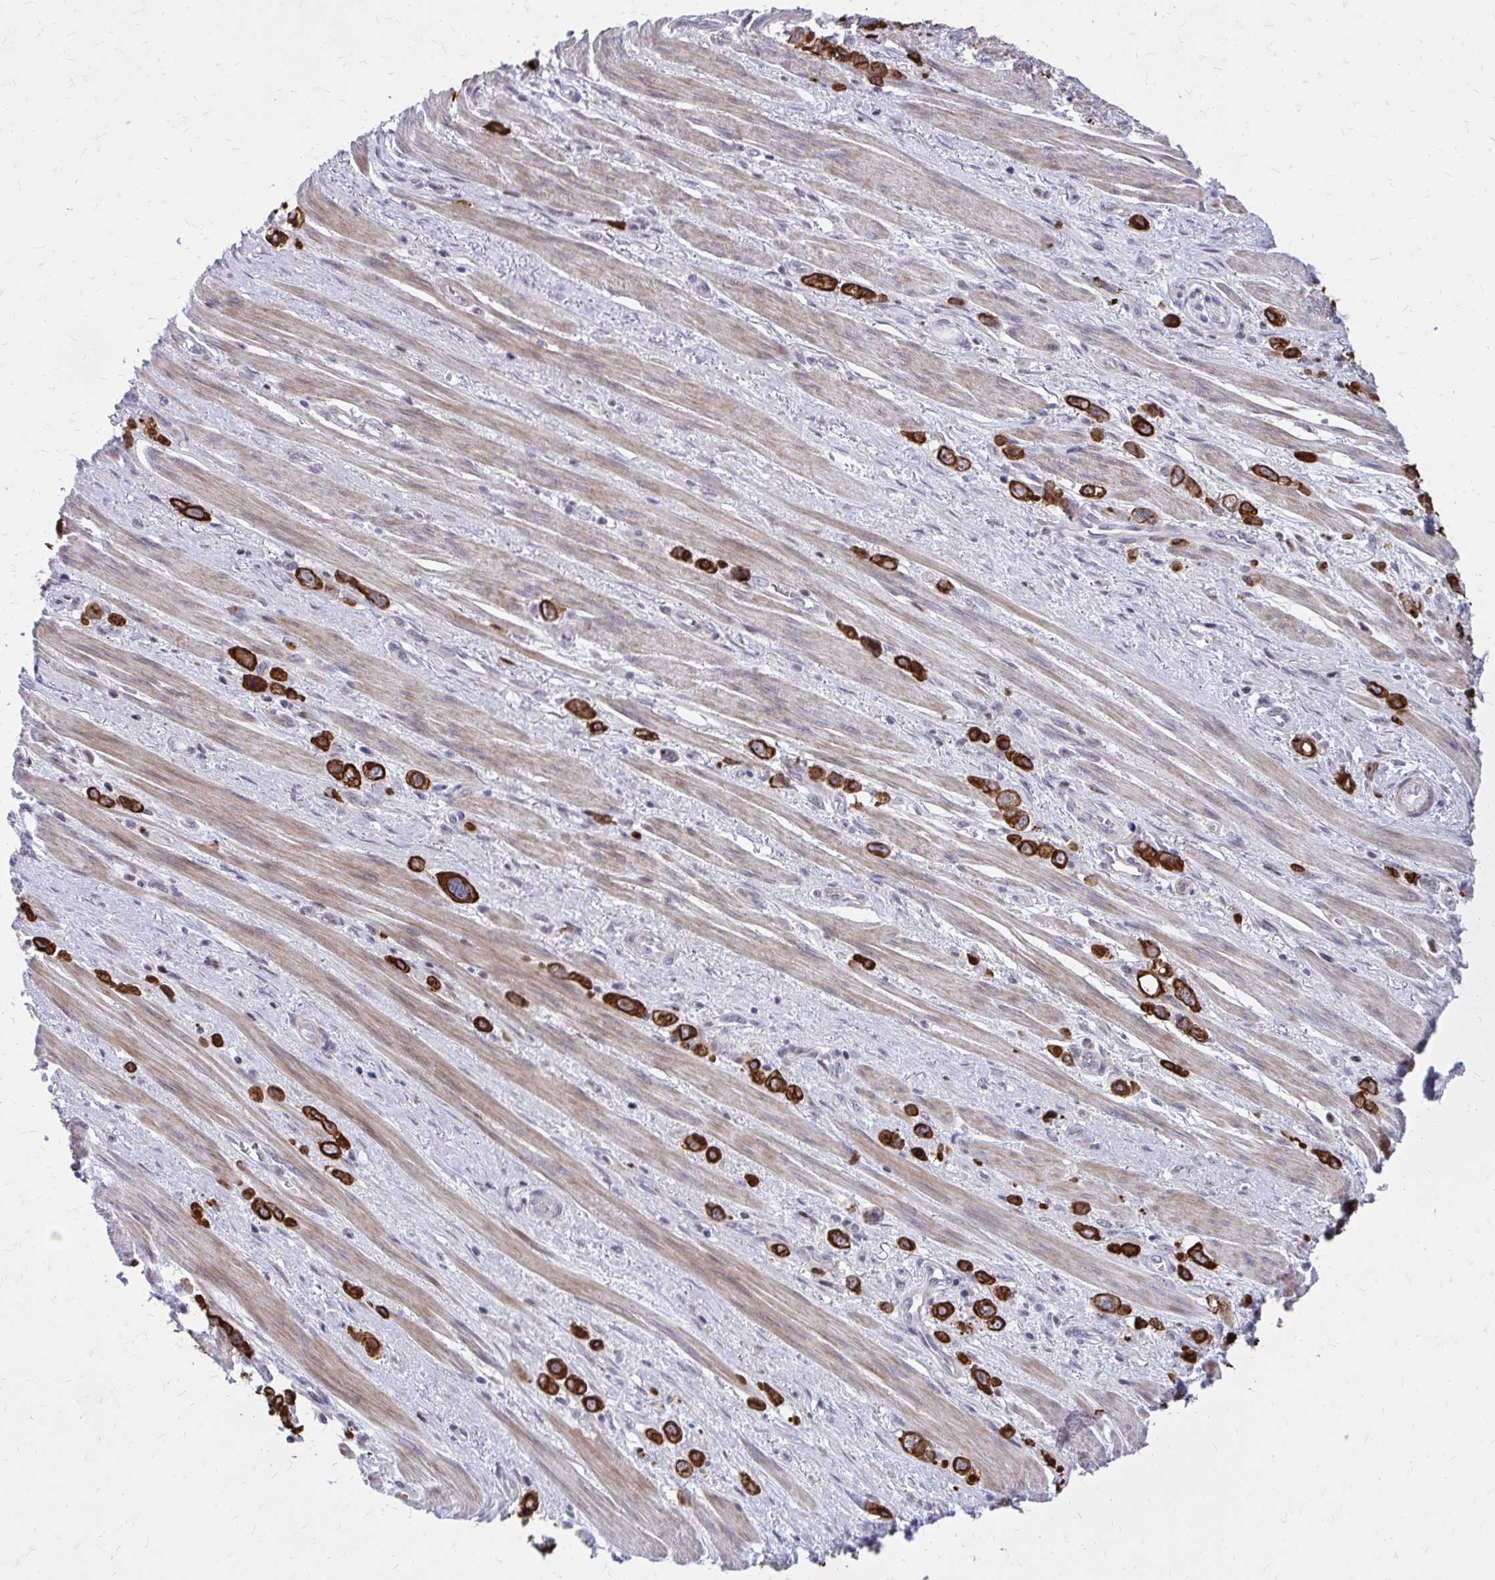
{"staining": {"intensity": "strong", "quantity": ">75%", "location": "cytoplasmic/membranous"}, "tissue": "stomach cancer", "cell_type": "Tumor cells", "image_type": "cancer", "snomed": [{"axis": "morphology", "description": "Adenocarcinoma, NOS"}, {"axis": "topography", "description": "Stomach, upper"}], "caption": "Immunohistochemistry (DAB) staining of human stomach cancer displays strong cytoplasmic/membranous protein staining in about >75% of tumor cells. (DAB = brown stain, brightfield microscopy at high magnification).", "gene": "ANKRD30B", "patient": {"sex": "male", "age": 75}}